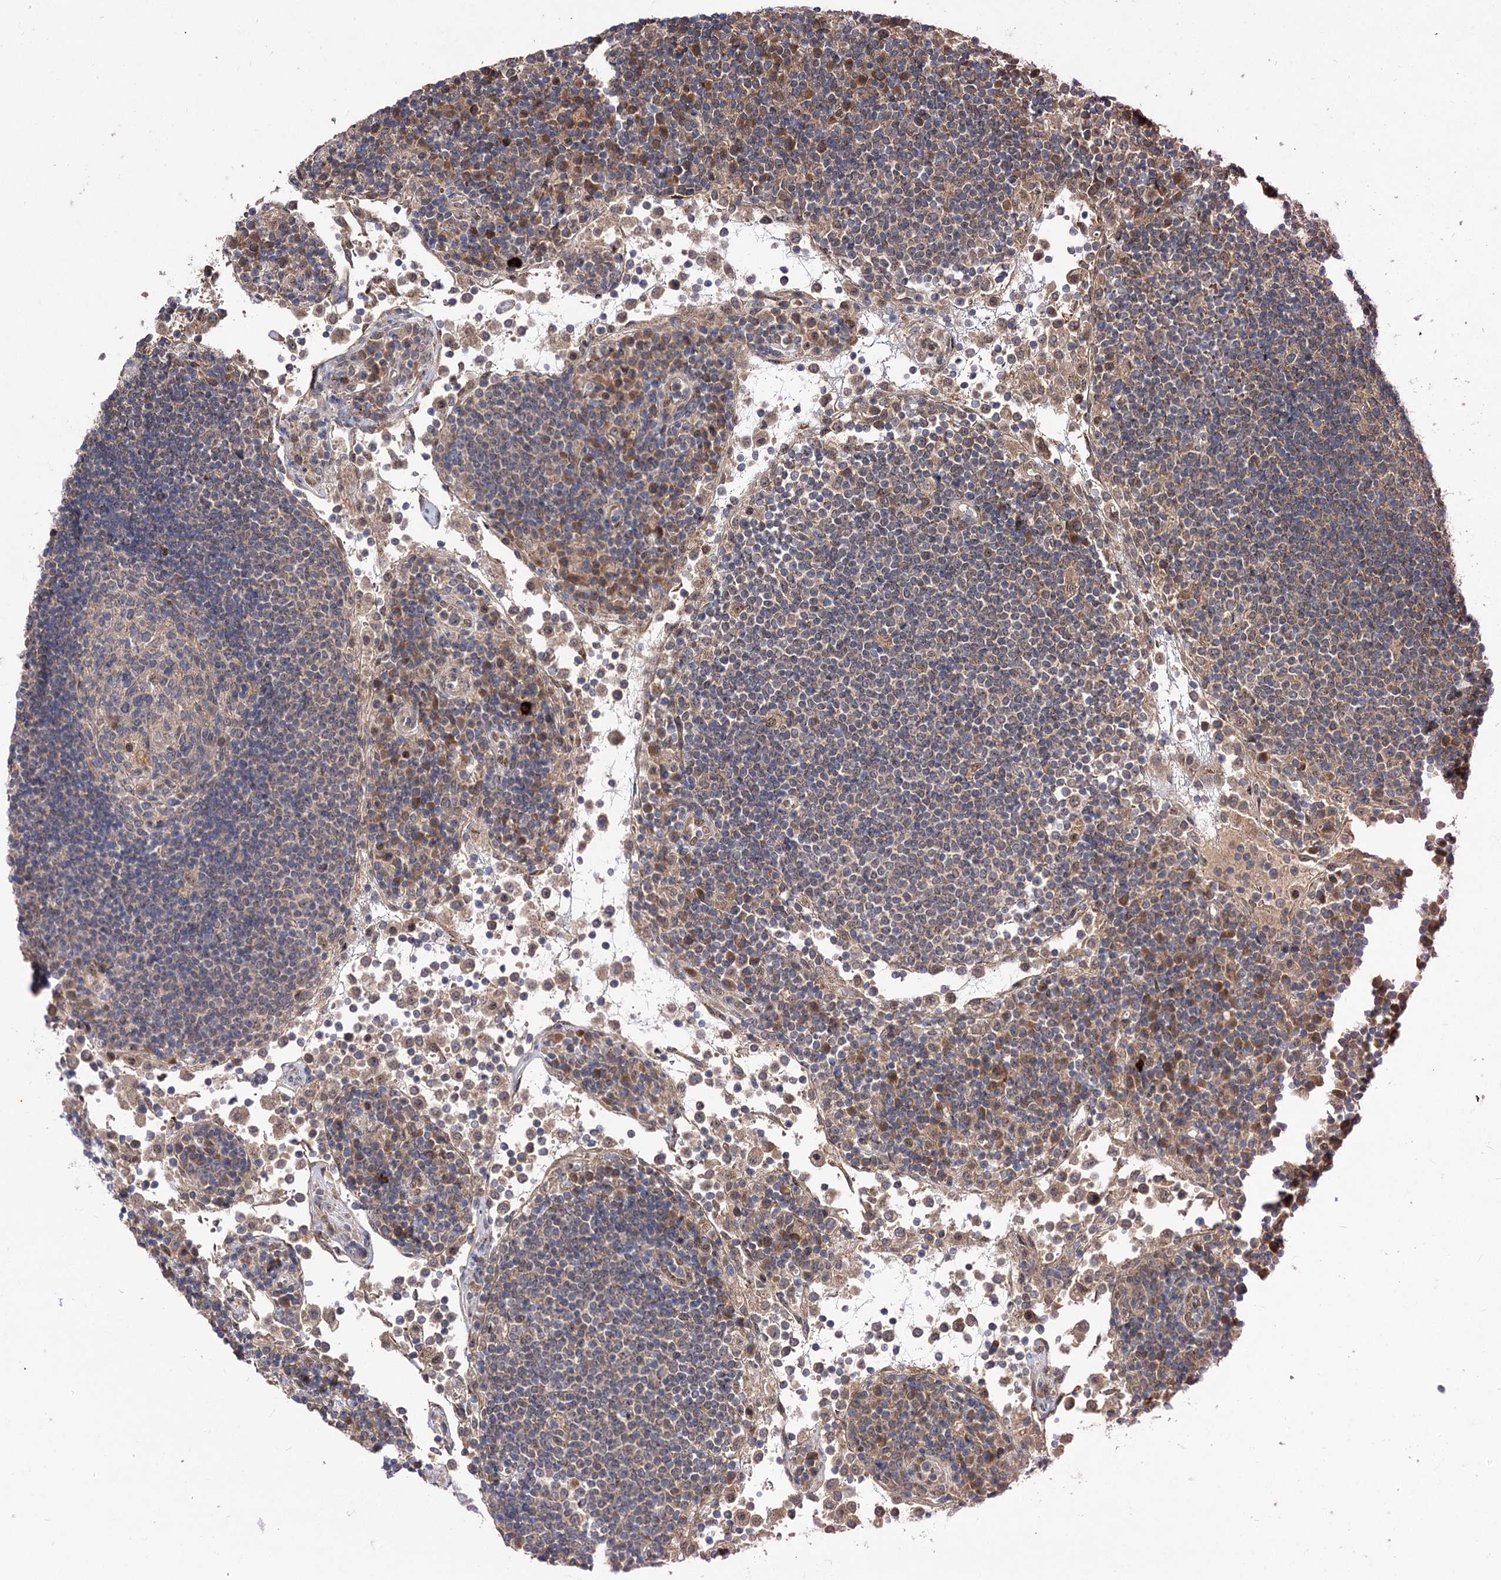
{"staining": {"intensity": "negative", "quantity": "none", "location": "none"}, "tissue": "lymph node", "cell_type": "Germinal center cells", "image_type": "normal", "snomed": [{"axis": "morphology", "description": "Normal tissue, NOS"}, {"axis": "topography", "description": "Lymph node"}], "caption": "This is an immunohistochemistry image of normal human lymph node. There is no expression in germinal center cells.", "gene": "FBXW8", "patient": {"sex": "female", "age": 53}}